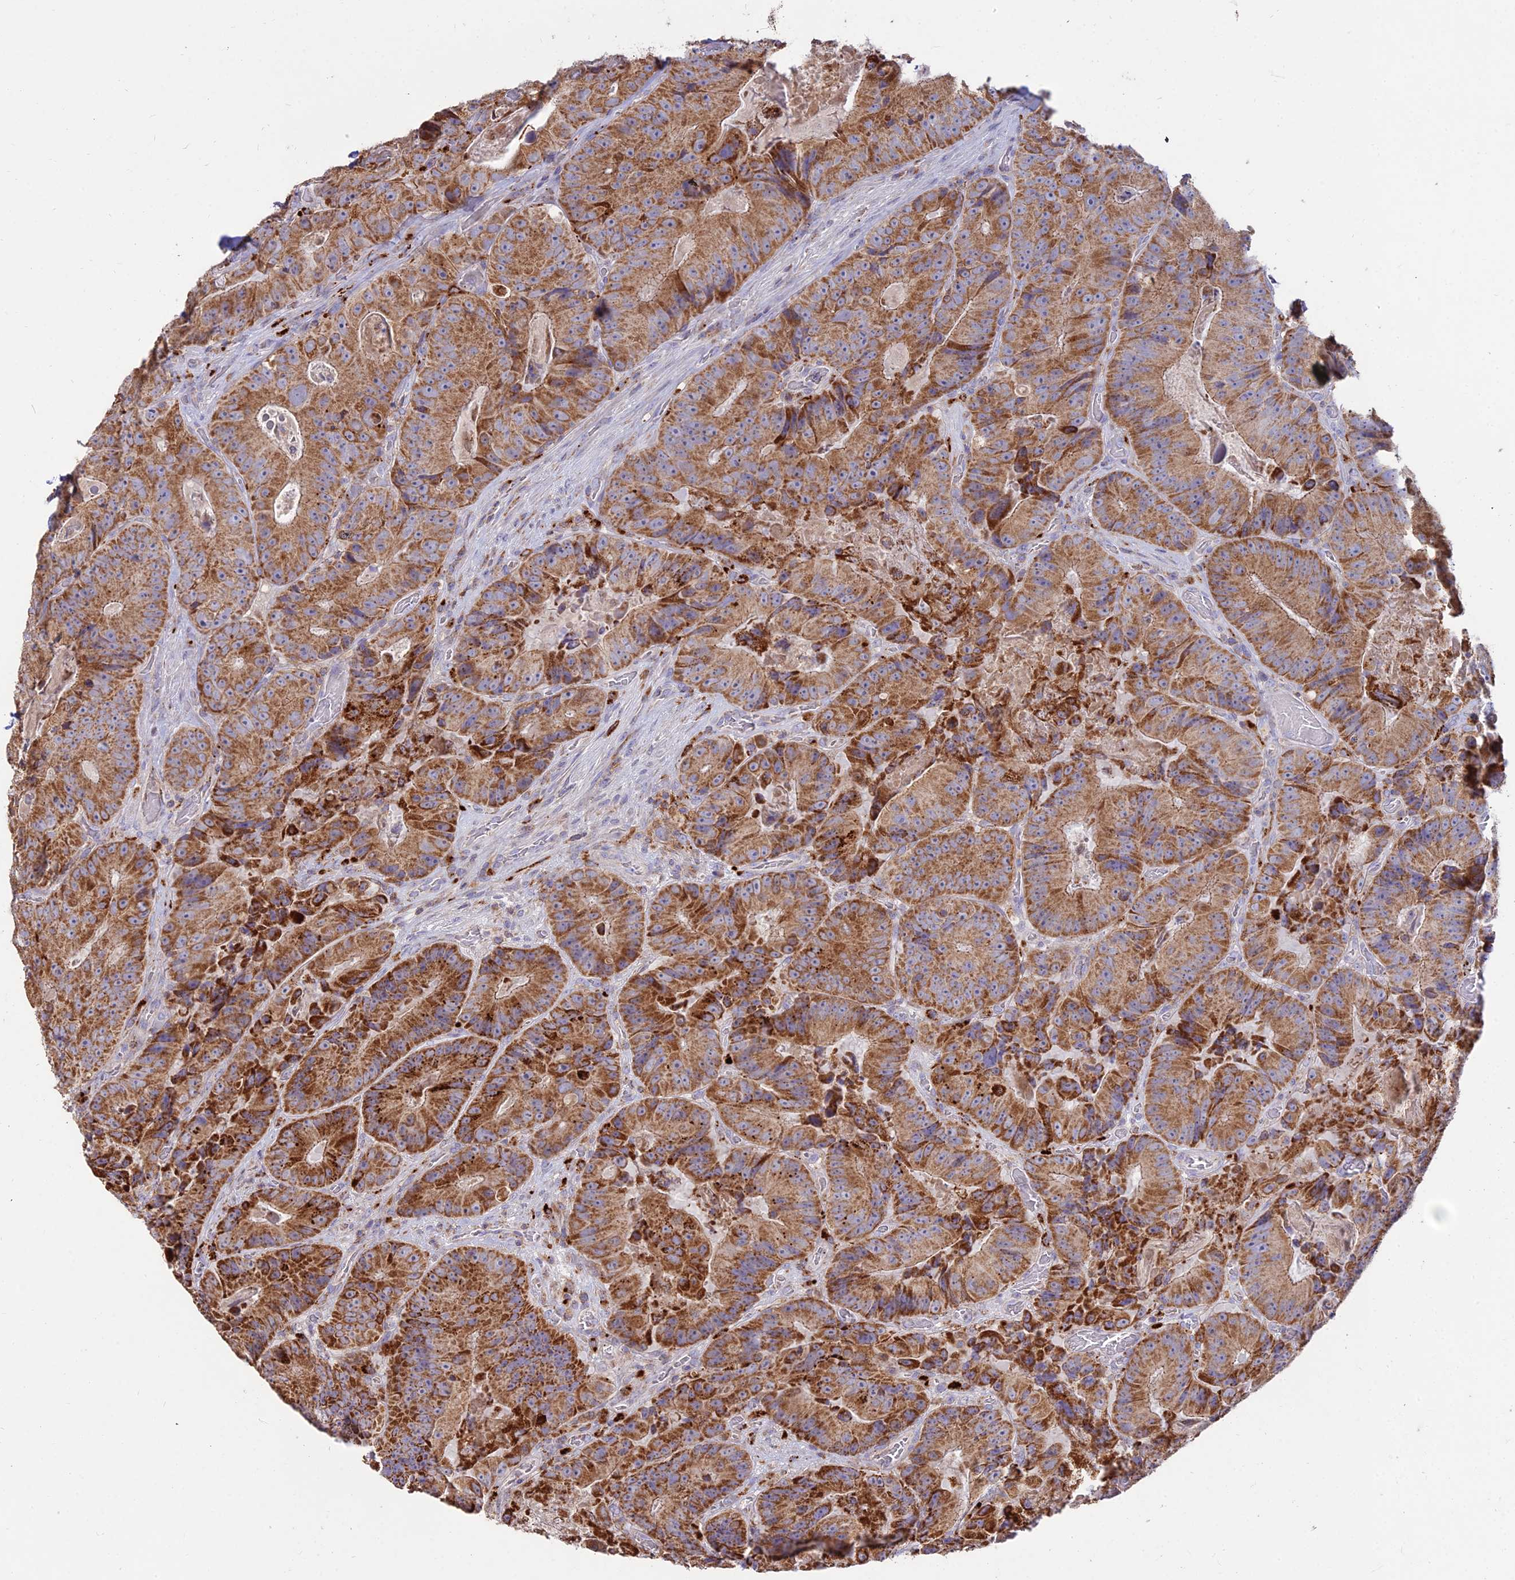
{"staining": {"intensity": "strong", "quantity": ">75%", "location": "cytoplasmic/membranous"}, "tissue": "colorectal cancer", "cell_type": "Tumor cells", "image_type": "cancer", "snomed": [{"axis": "morphology", "description": "Adenocarcinoma, NOS"}, {"axis": "topography", "description": "Colon"}], "caption": "Immunohistochemical staining of colorectal cancer (adenocarcinoma) exhibits high levels of strong cytoplasmic/membranous positivity in about >75% of tumor cells. (DAB IHC, brown staining for protein, blue staining for nuclei).", "gene": "PNLIPRP3", "patient": {"sex": "female", "age": 86}}